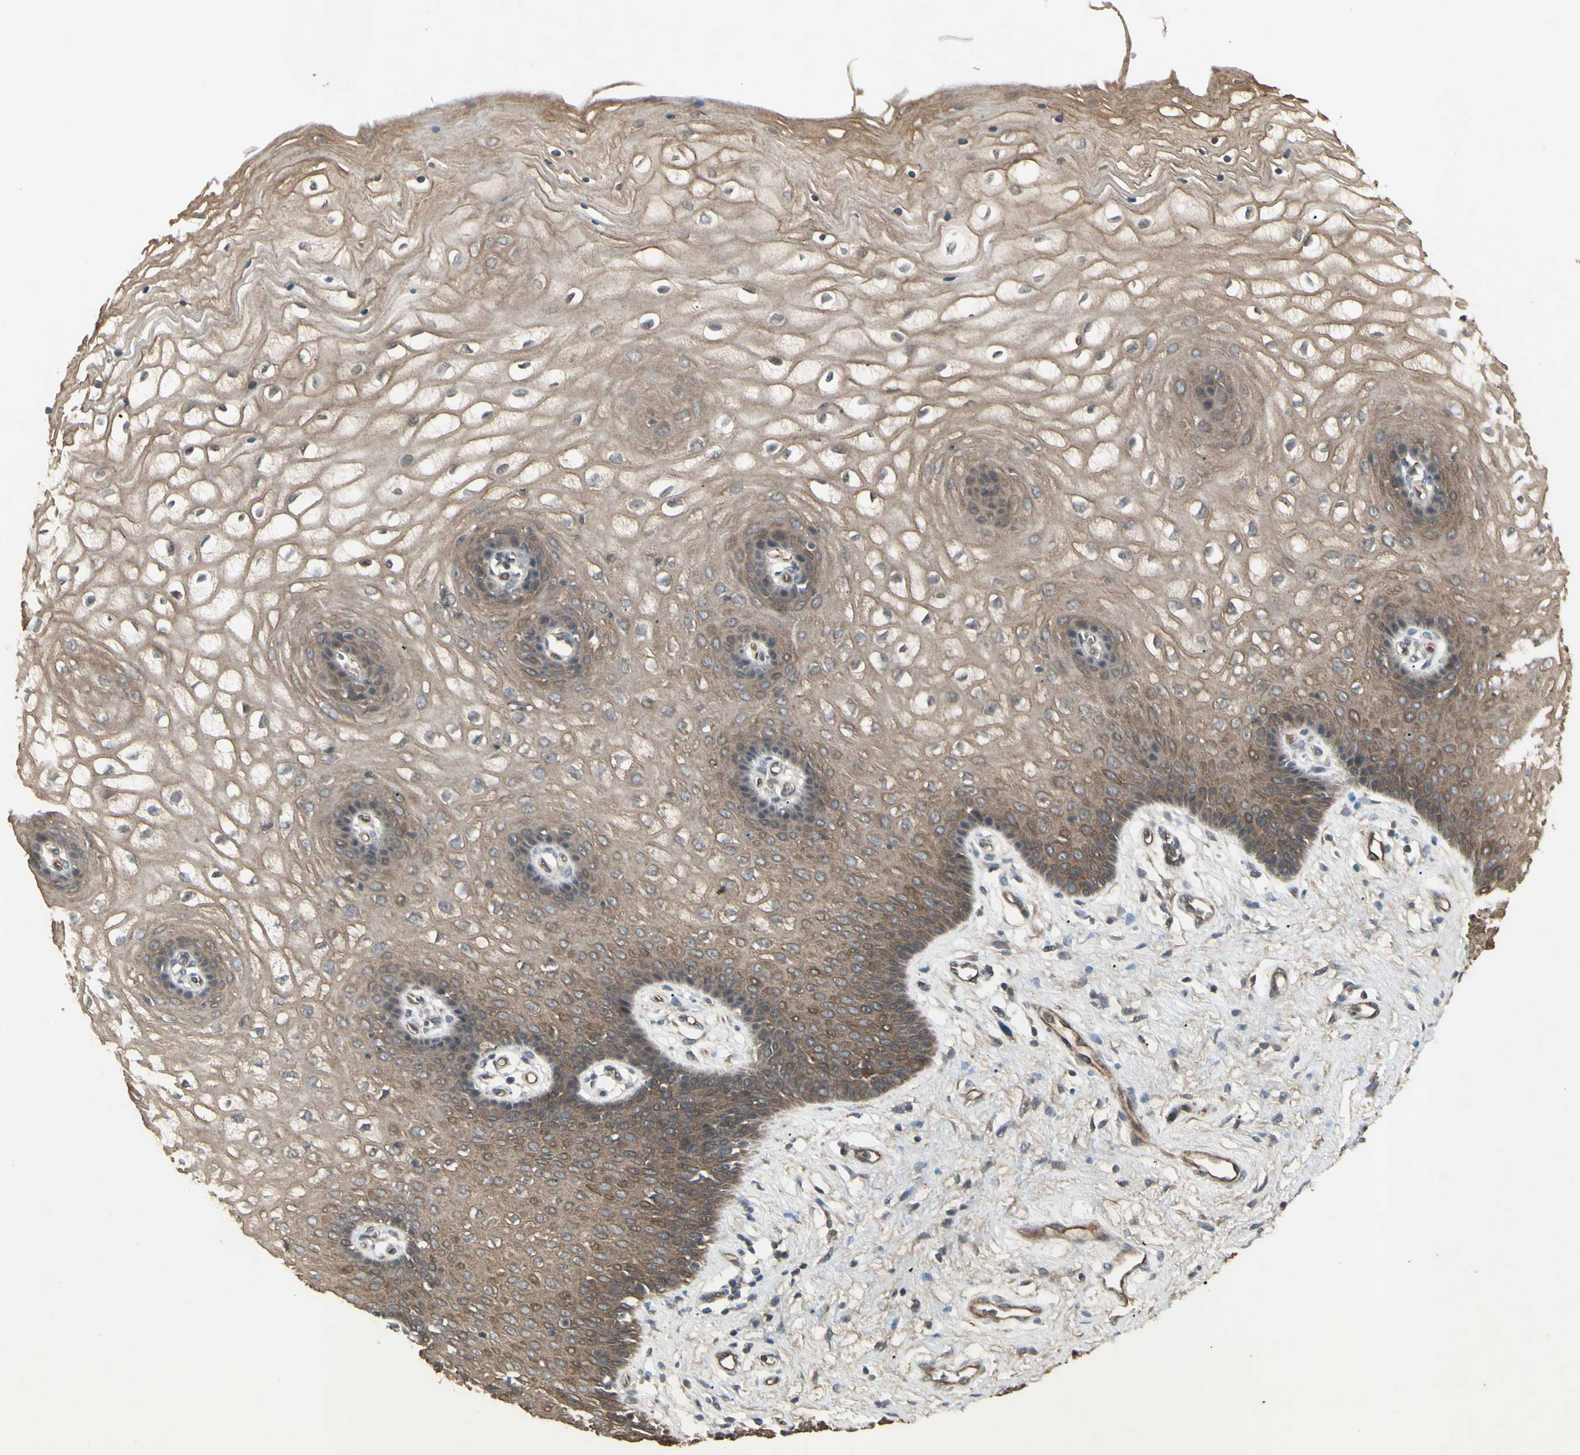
{"staining": {"intensity": "moderate", "quantity": "<25%", "location": "cytoplasmic/membranous"}, "tissue": "vagina", "cell_type": "Squamous epithelial cells", "image_type": "normal", "snomed": [{"axis": "morphology", "description": "Normal tissue, NOS"}, {"axis": "topography", "description": "Vagina"}], "caption": "Moderate cytoplasmic/membranous expression for a protein is appreciated in about <25% of squamous epithelial cells of unremarkable vagina using immunohistochemistry (IHC).", "gene": "JAG1", "patient": {"sex": "female", "age": 34}}